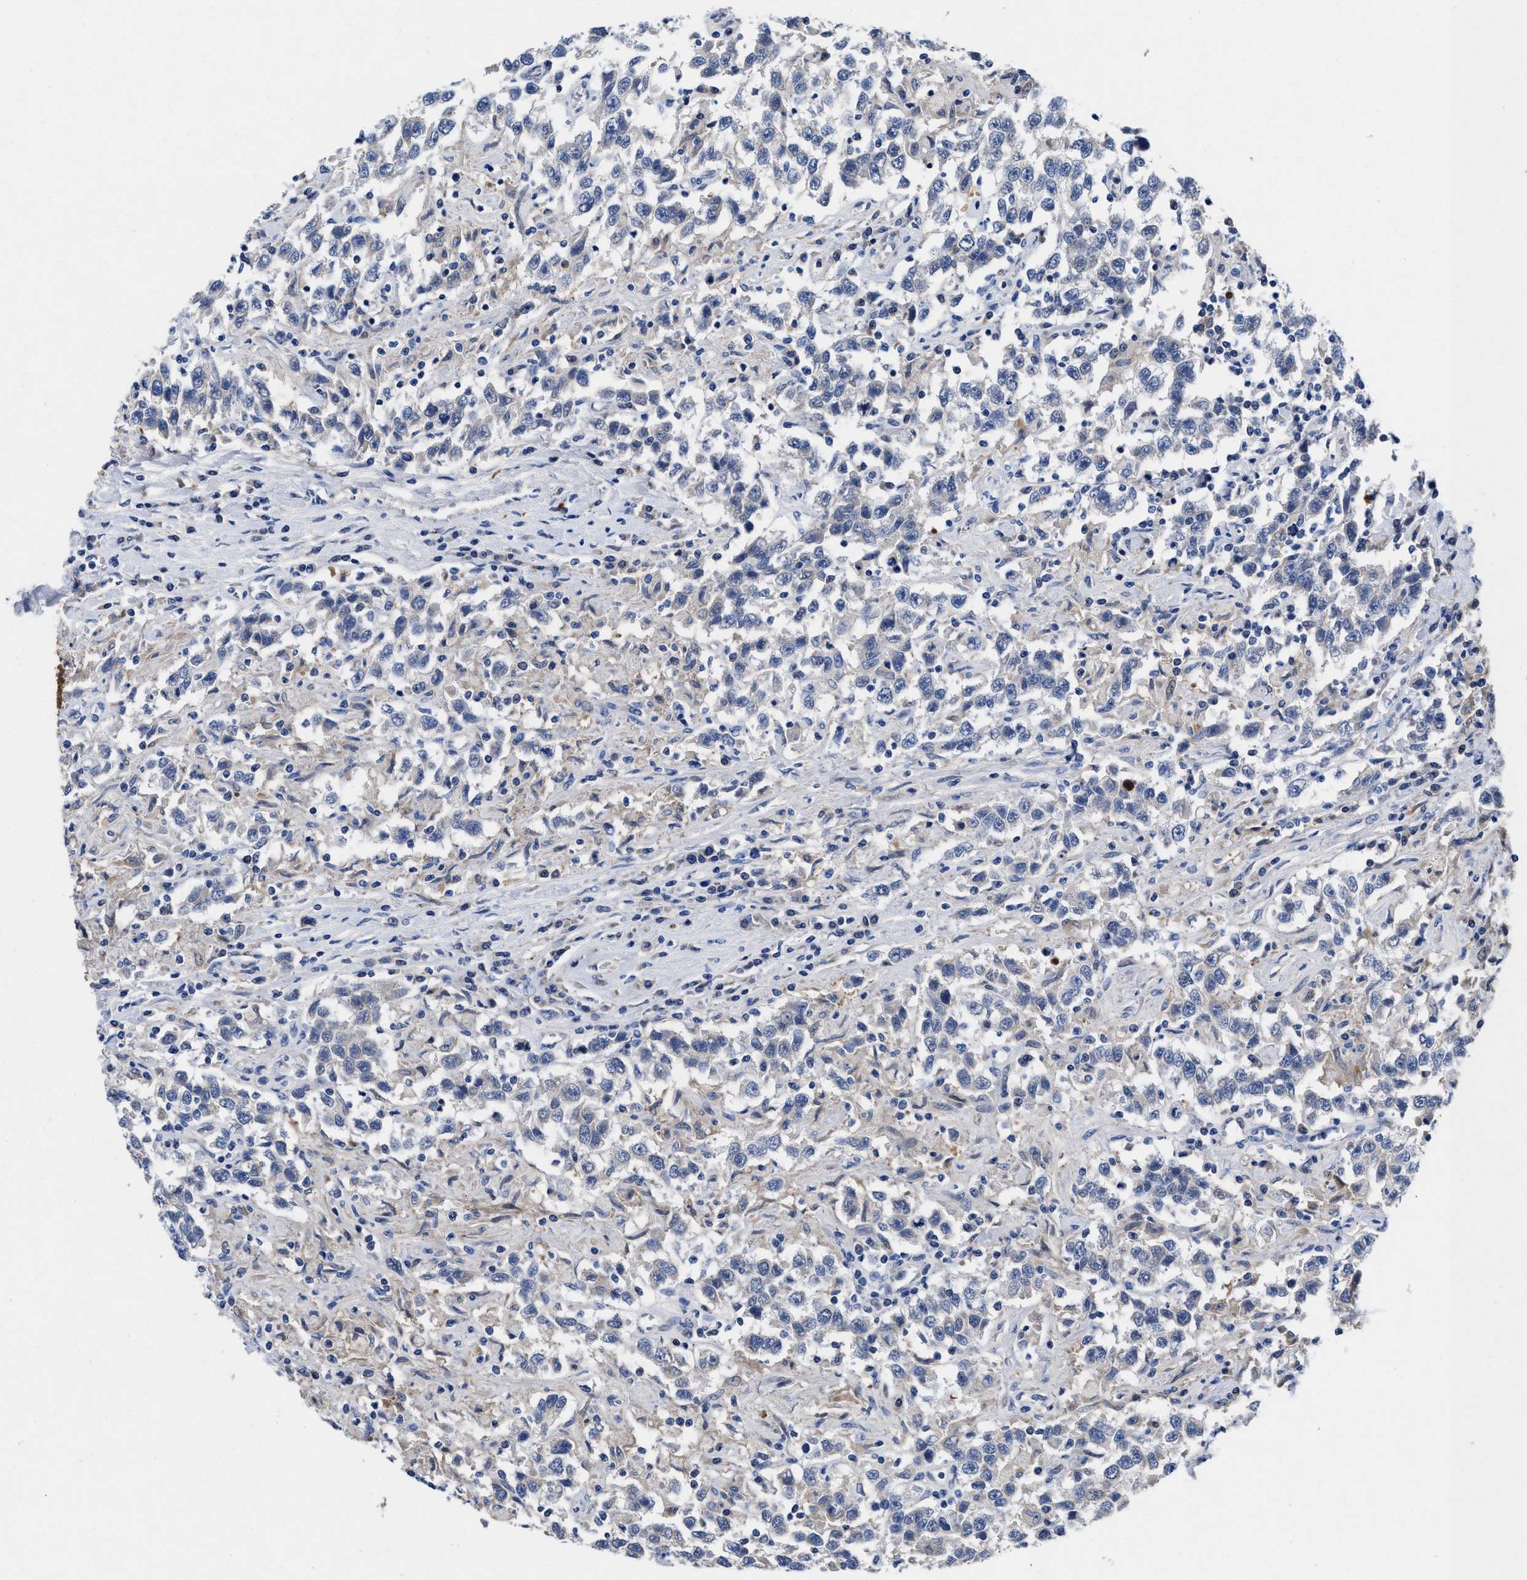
{"staining": {"intensity": "negative", "quantity": "none", "location": "none"}, "tissue": "testis cancer", "cell_type": "Tumor cells", "image_type": "cancer", "snomed": [{"axis": "morphology", "description": "Seminoma, NOS"}, {"axis": "topography", "description": "Testis"}], "caption": "Protein analysis of testis cancer (seminoma) reveals no significant expression in tumor cells. (IHC, brightfield microscopy, high magnification).", "gene": "DHRS13", "patient": {"sex": "male", "age": 41}}